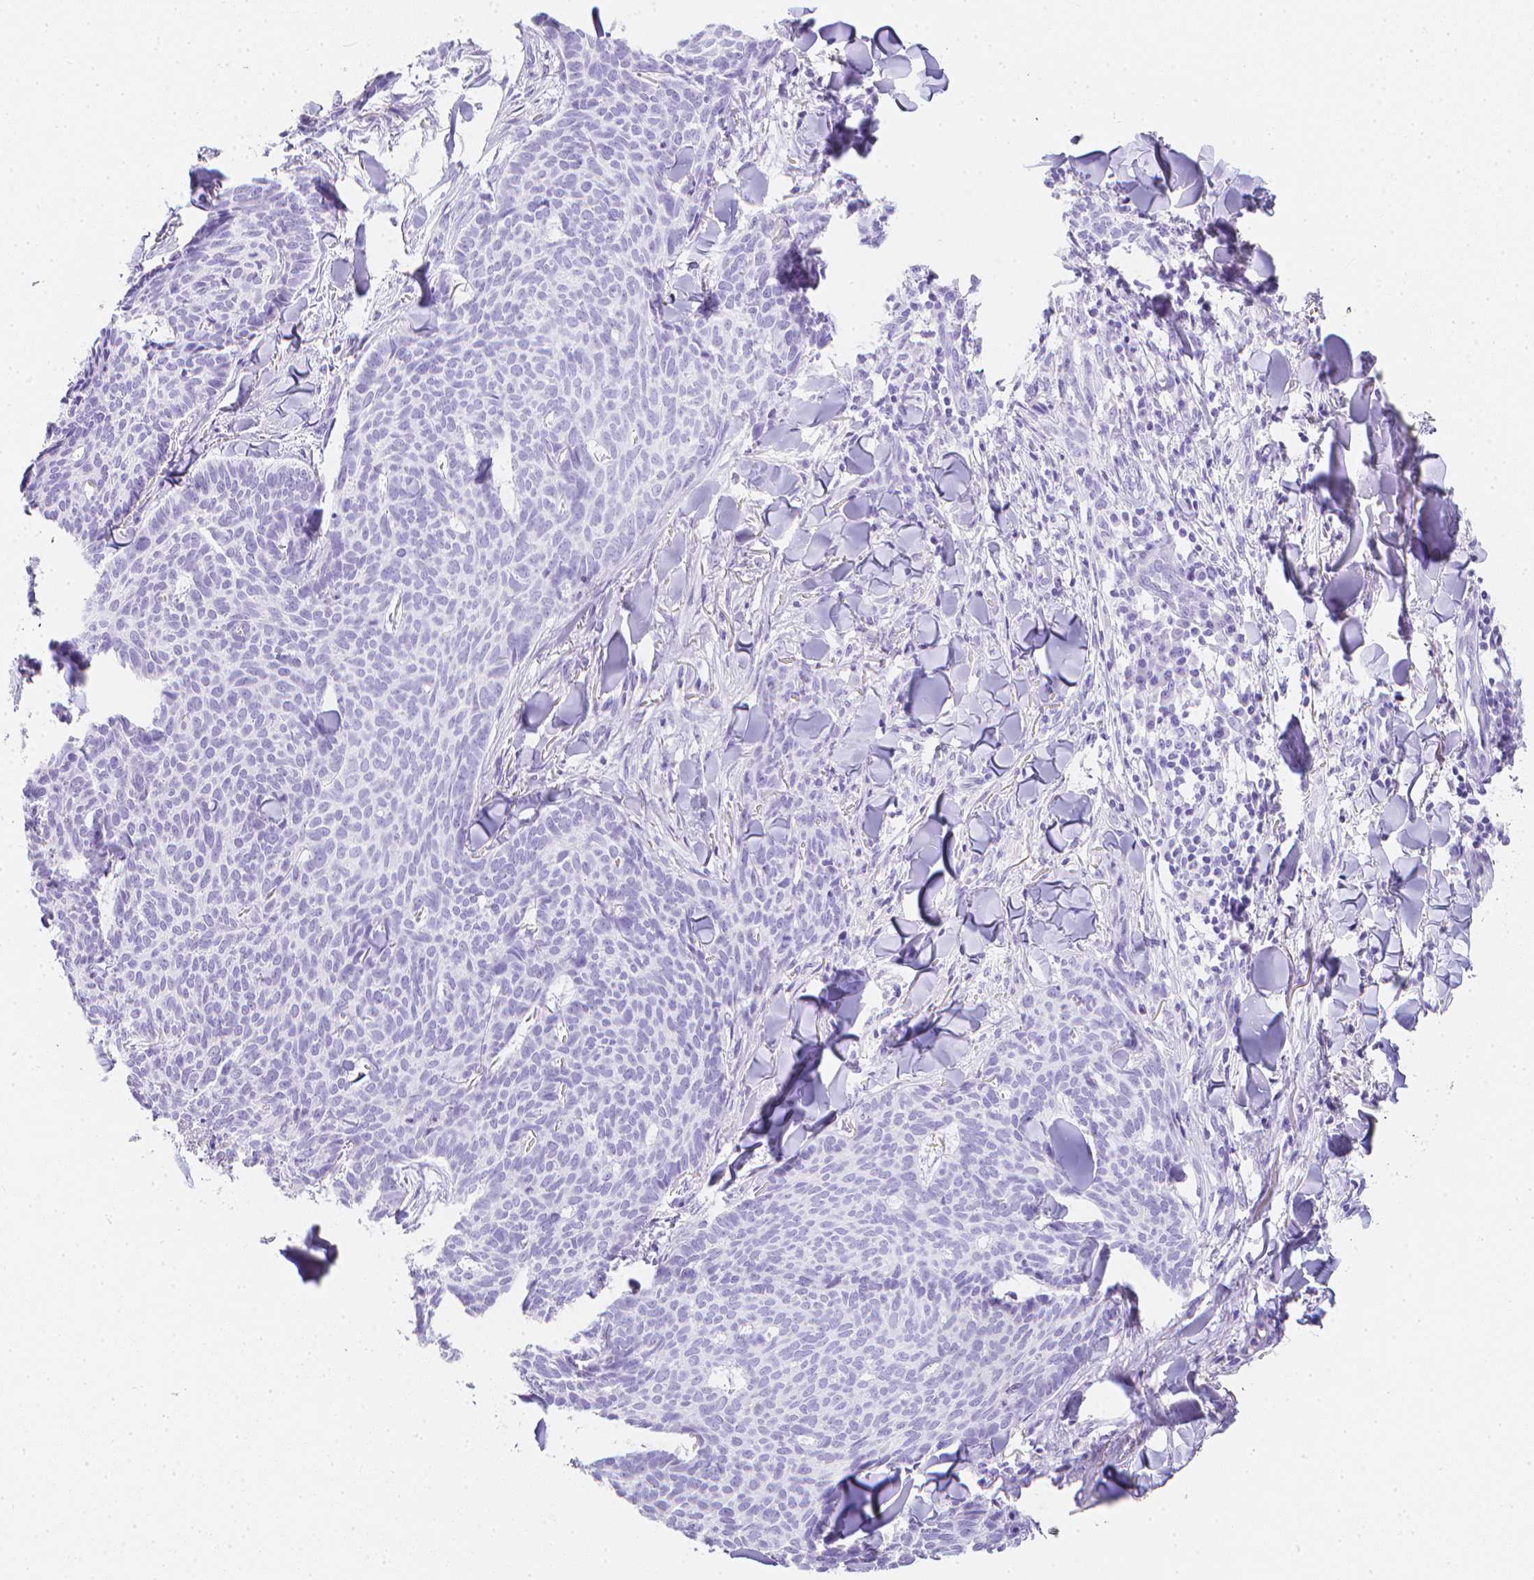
{"staining": {"intensity": "negative", "quantity": "none", "location": "none"}, "tissue": "skin cancer", "cell_type": "Tumor cells", "image_type": "cancer", "snomed": [{"axis": "morphology", "description": "Normal tissue, NOS"}, {"axis": "morphology", "description": "Basal cell carcinoma"}, {"axis": "topography", "description": "Skin"}], "caption": "Immunohistochemistry (IHC) histopathology image of human skin basal cell carcinoma stained for a protein (brown), which displays no staining in tumor cells.", "gene": "LGALS4", "patient": {"sex": "male", "age": 50}}